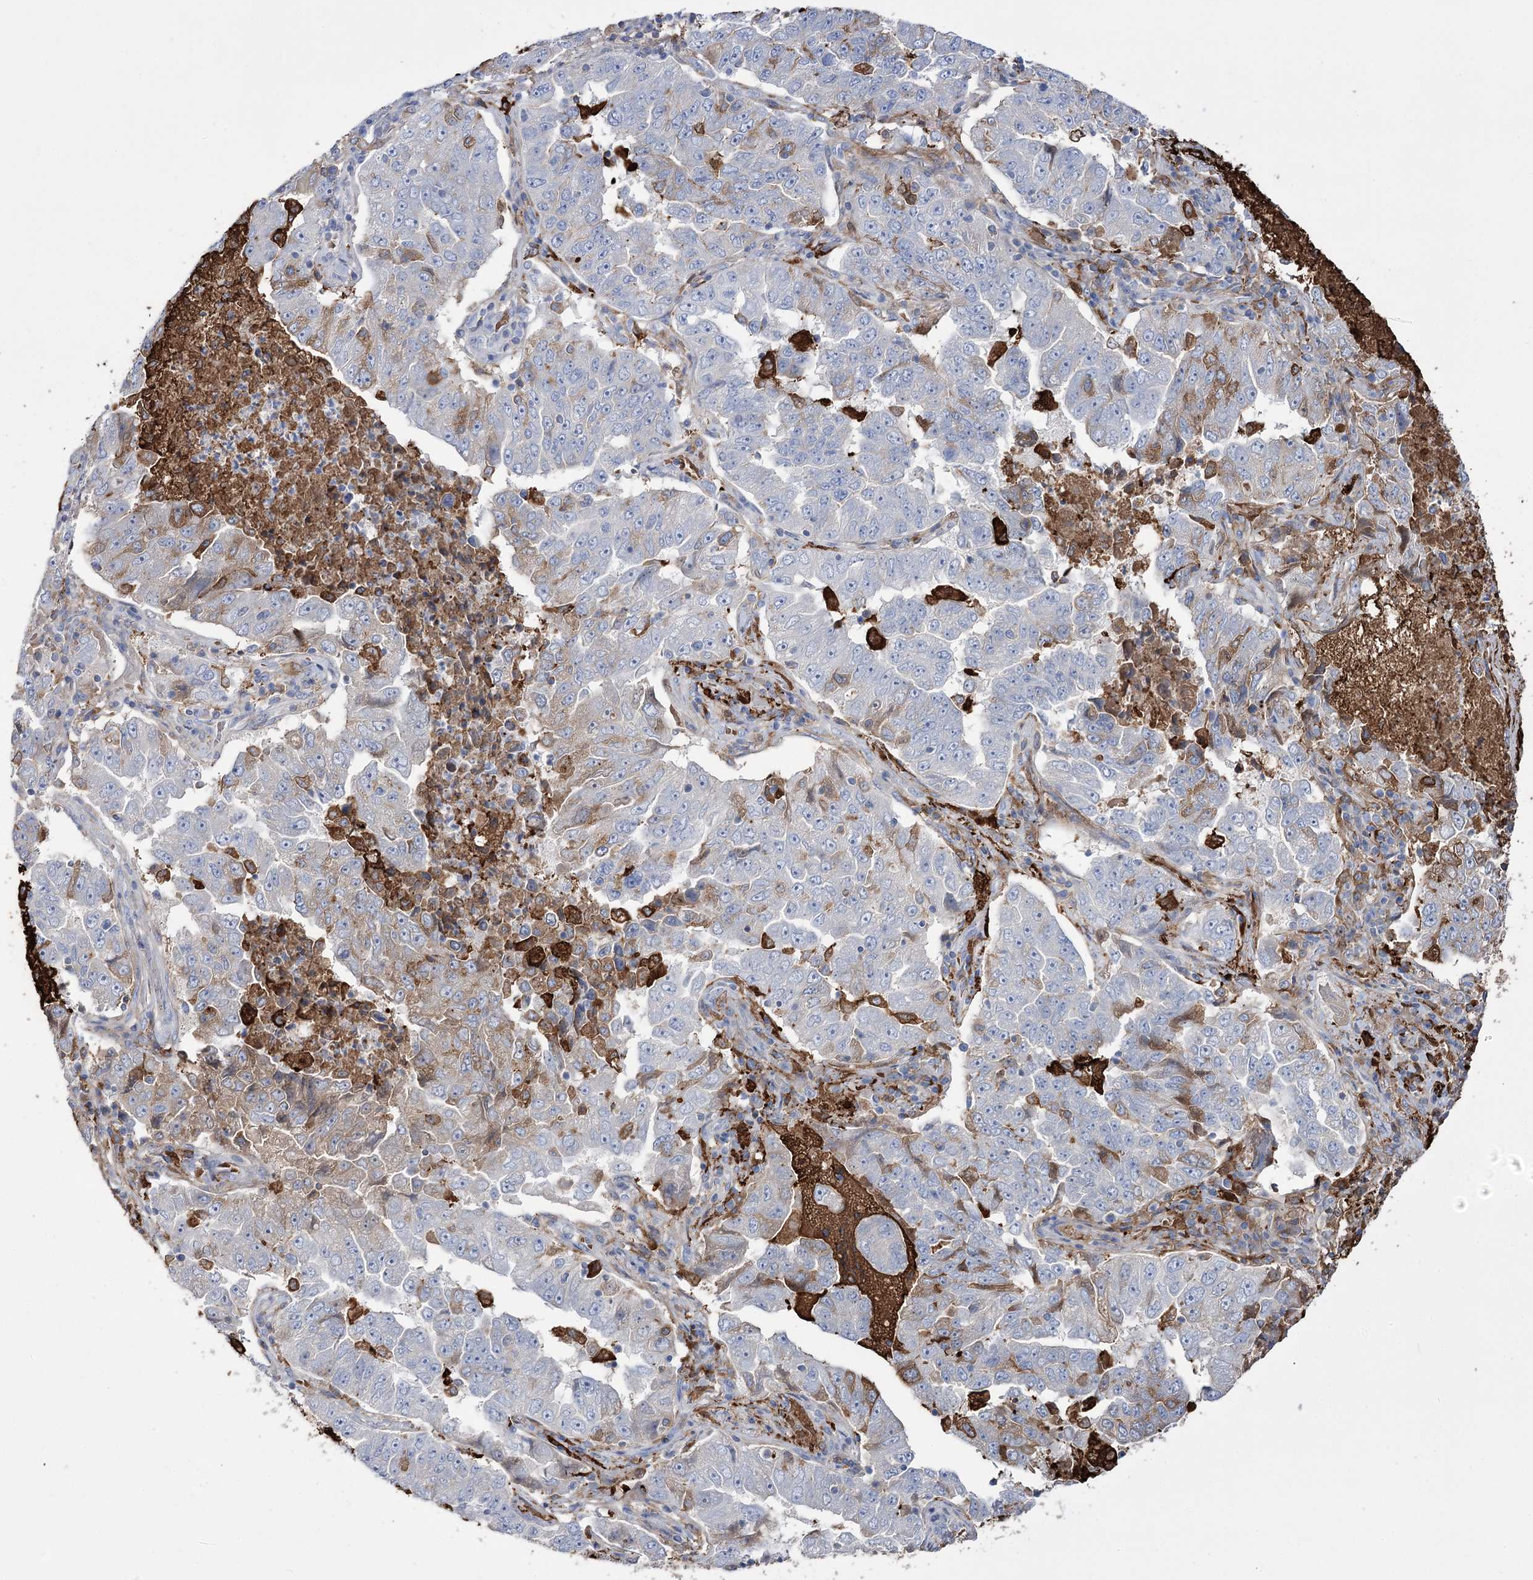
{"staining": {"intensity": "weak", "quantity": "<25%", "location": "cytoplasmic/membranous"}, "tissue": "lung cancer", "cell_type": "Tumor cells", "image_type": "cancer", "snomed": [{"axis": "morphology", "description": "Adenocarcinoma, NOS"}, {"axis": "topography", "description": "Lung"}], "caption": "DAB immunohistochemical staining of human lung cancer (adenocarcinoma) reveals no significant staining in tumor cells. (DAB immunohistochemistry, high magnification).", "gene": "ZNF622", "patient": {"sex": "female", "age": 51}}